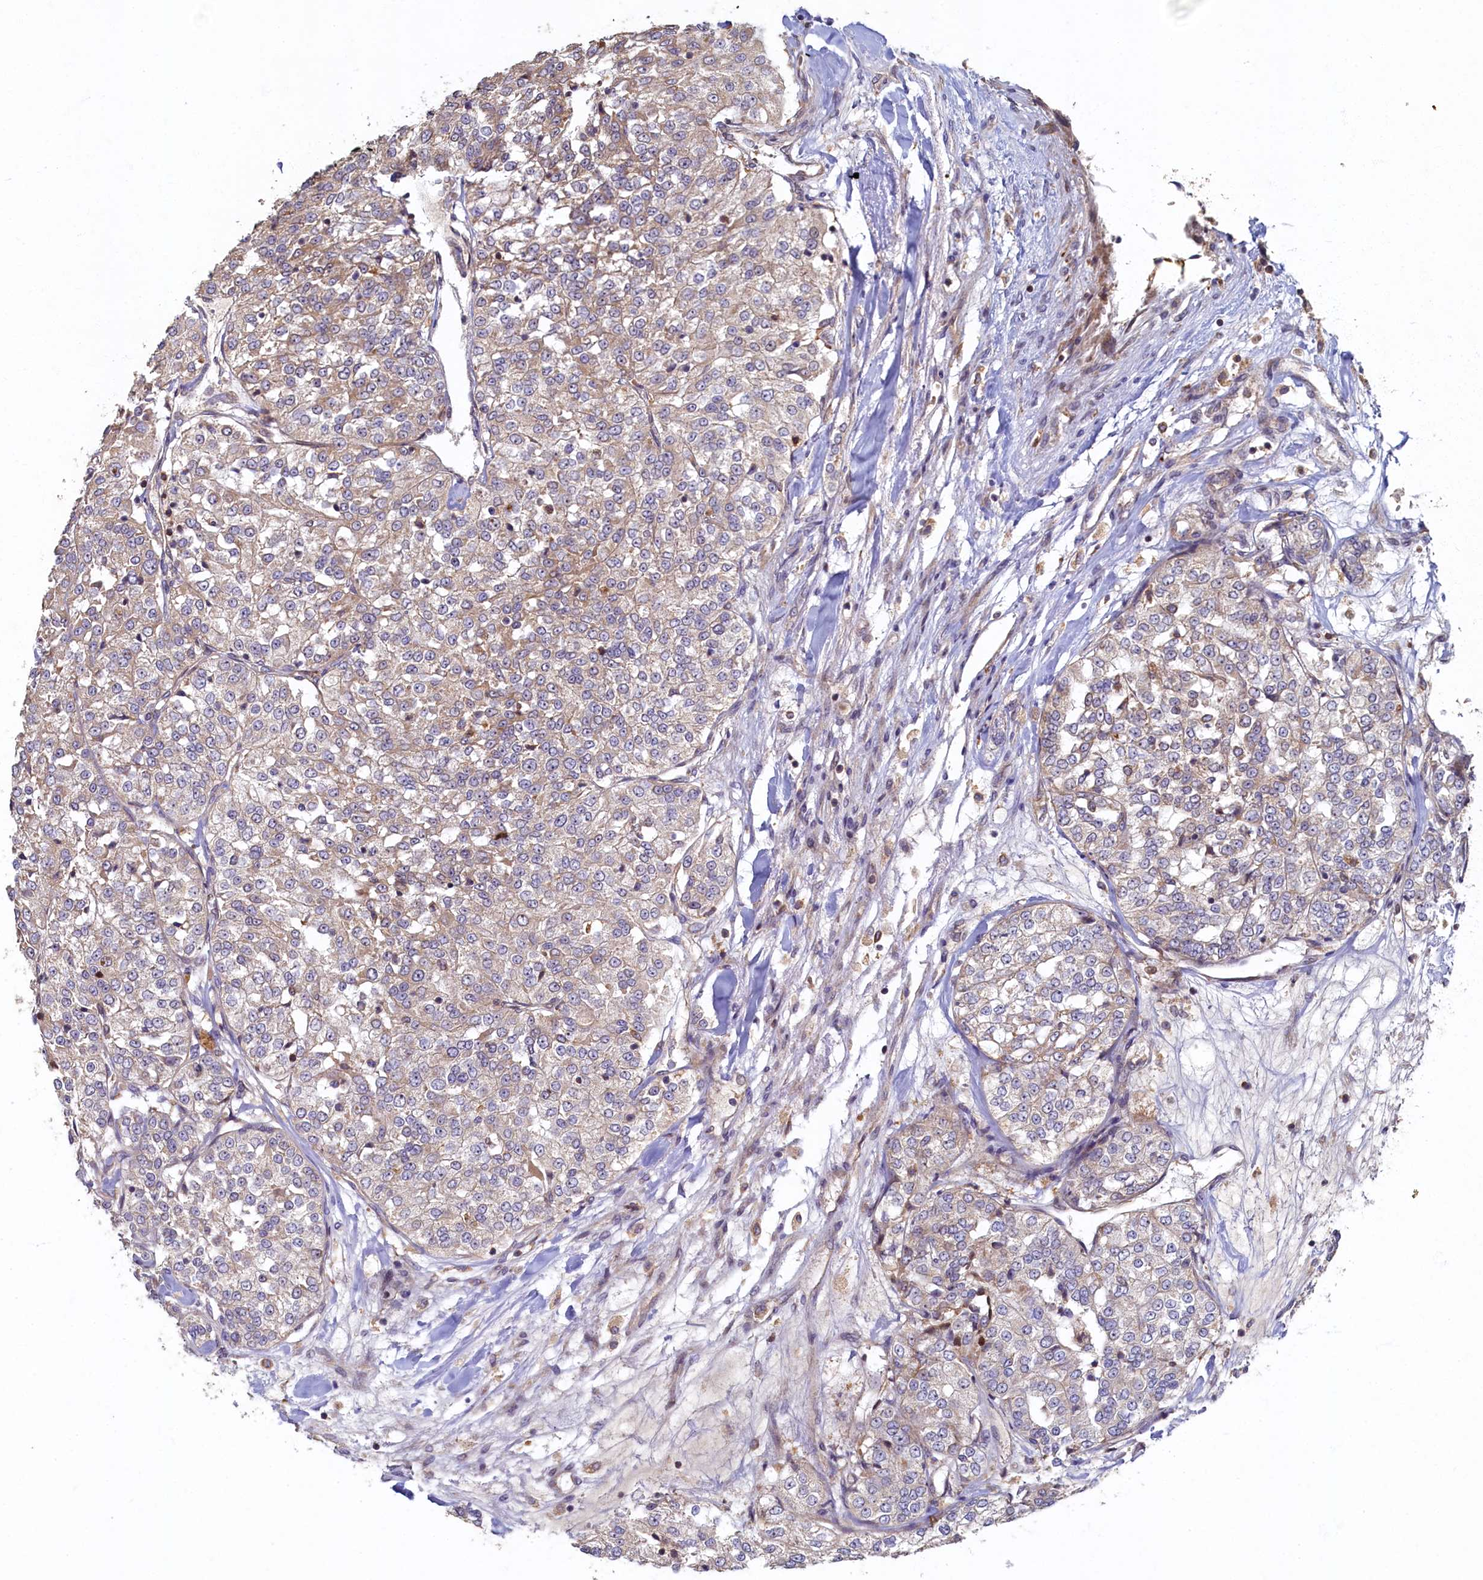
{"staining": {"intensity": "weak", "quantity": "25%-75%", "location": "cytoplasmic/membranous"}, "tissue": "renal cancer", "cell_type": "Tumor cells", "image_type": "cancer", "snomed": [{"axis": "morphology", "description": "Adenocarcinoma, NOS"}, {"axis": "topography", "description": "Kidney"}], "caption": "DAB immunohistochemical staining of renal cancer demonstrates weak cytoplasmic/membranous protein positivity in about 25%-75% of tumor cells.", "gene": "CEP20", "patient": {"sex": "female", "age": 63}}